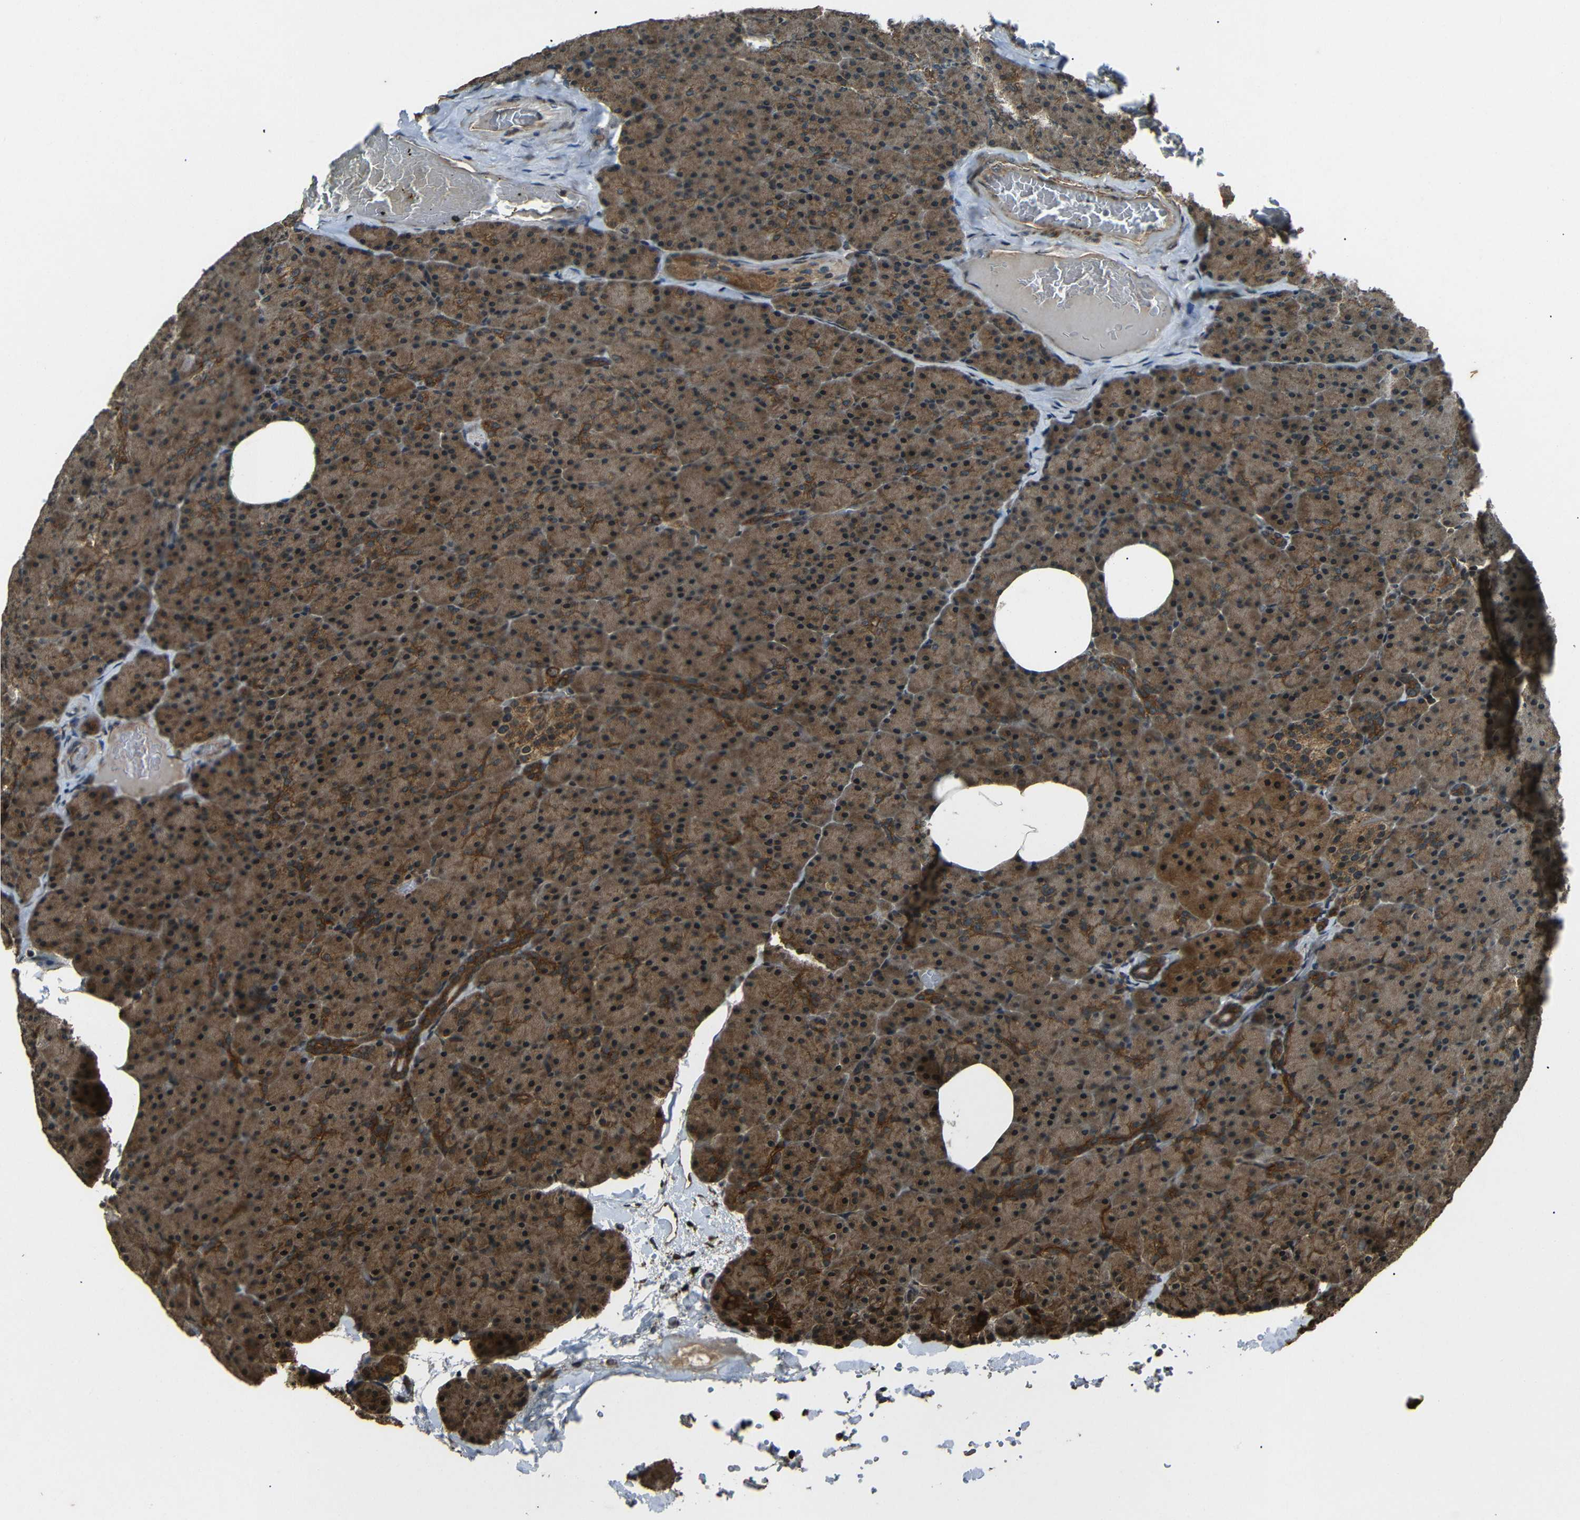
{"staining": {"intensity": "strong", "quantity": ">75%", "location": "cytoplasmic/membranous"}, "tissue": "pancreas", "cell_type": "Exocrine glandular cells", "image_type": "normal", "snomed": [{"axis": "morphology", "description": "Normal tissue, NOS"}, {"axis": "topography", "description": "Pancreas"}], "caption": "Immunohistochemistry (IHC) staining of benign pancreas, which shows high levels of strong cytoplasmic/membranous expression in about >75% of exocrine glandular cells indicating strong cytoplasmic/membranous protein staining. The staining was performed using DAB (brown) for protein detection and nuclei were counterstained in hematoxylin (blue).", "gene": "PLK2", "patient": {"sex": "female", "age": 35}}